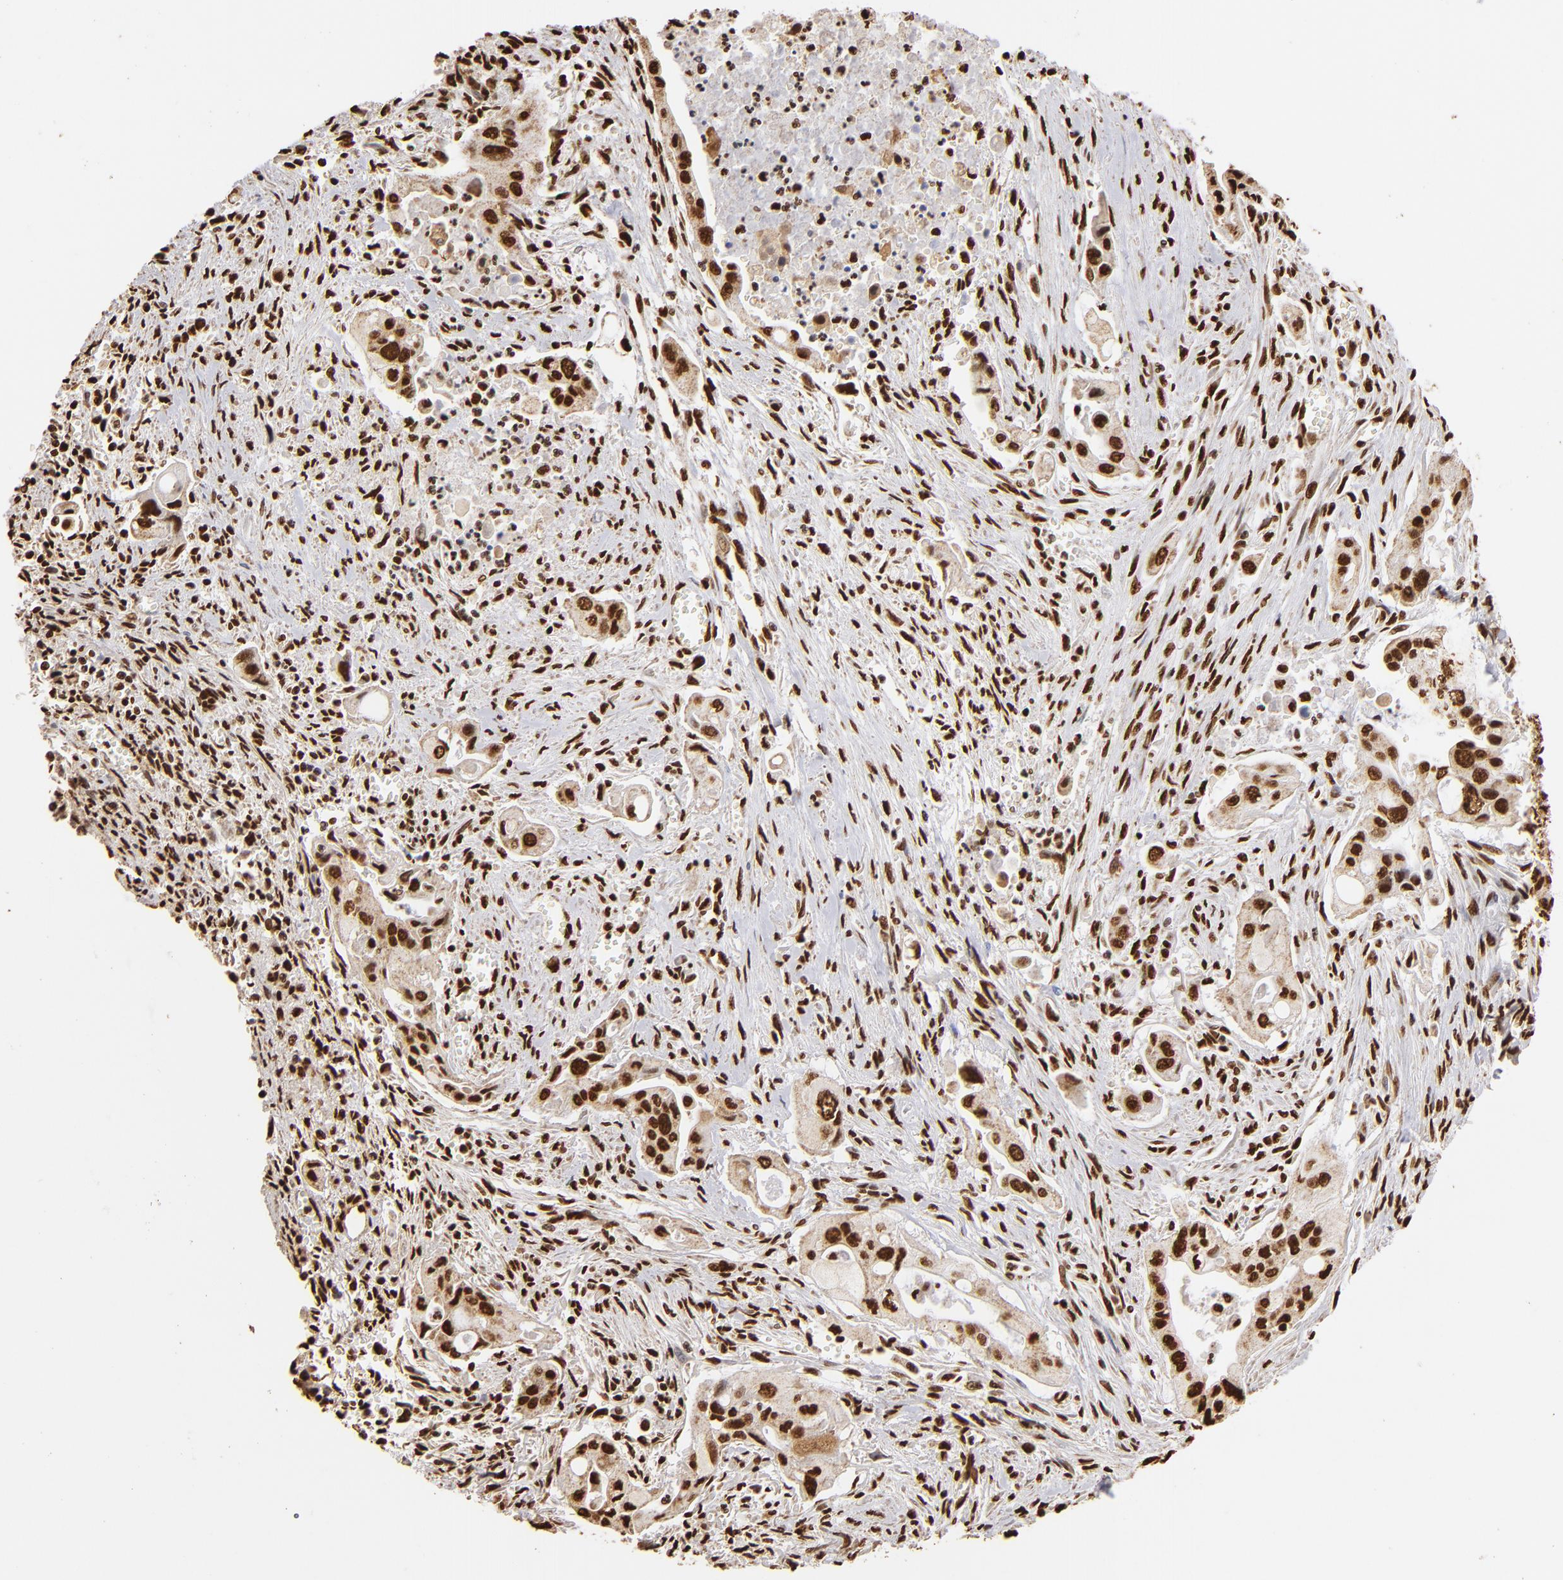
{"staining": {"intensity": "strong", "quantity": ">75%", "location": "nuclear"}, "tissue": "pancreatic cancer", "cell_type": "Tumor cells", "image_type": "cancer", "snomed": [{"axis": "morphology", "description": "Adenocarcinoma, NOS"}, {"axis": "topography", "description": "Pancreas"}], "caption": "A histopathology image of human adenocarcinoma (pancreatic) stained for a protein displays strong nuclear brown staining in tumor cells.", "gene": "ILF3", "patient": {"sex": "male", "age": 77}}